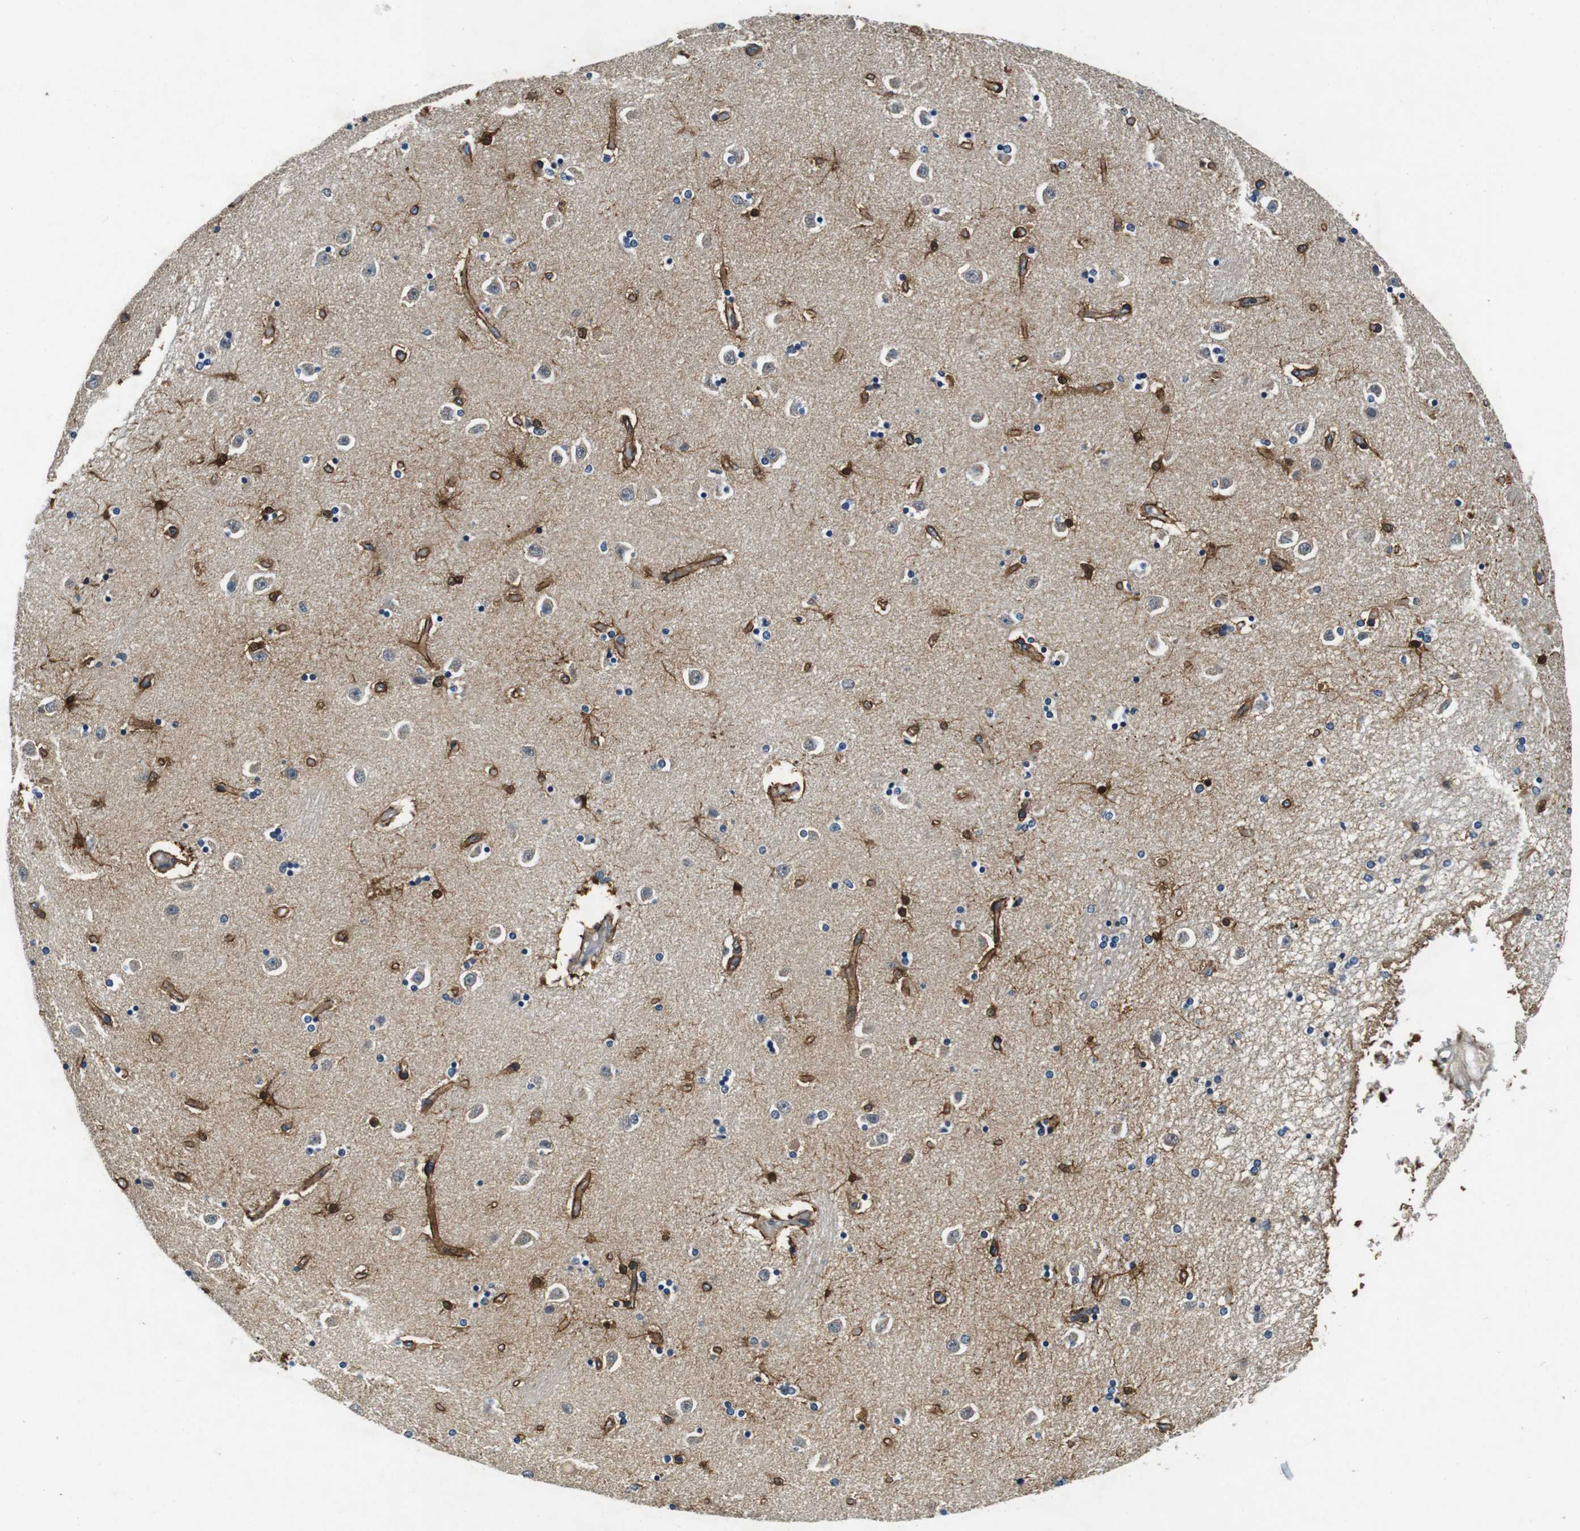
{"staining": {"intensity": "moderate", "quantity": "25%-75%", "location": "cytoplasmic/membranous,nuclear"}, "tissue": "caudate", "cell_type": "Glial cells", "image_type": "normal", "snomed": [{"axis": "morphology", "description": "Normal tissue, NOS"}, {"axis": "topography", "description": "Lateral ventricle wall"}], "caption": "Brown immunohistochemical staining in unremarkable human caudate demonstrates moderate cytoplasmic/membranous,nuclear positivity in approximately 25%-75% of glial cells.", "gene": "DTNA", "patient": {"sex": "female", "age": 54}}